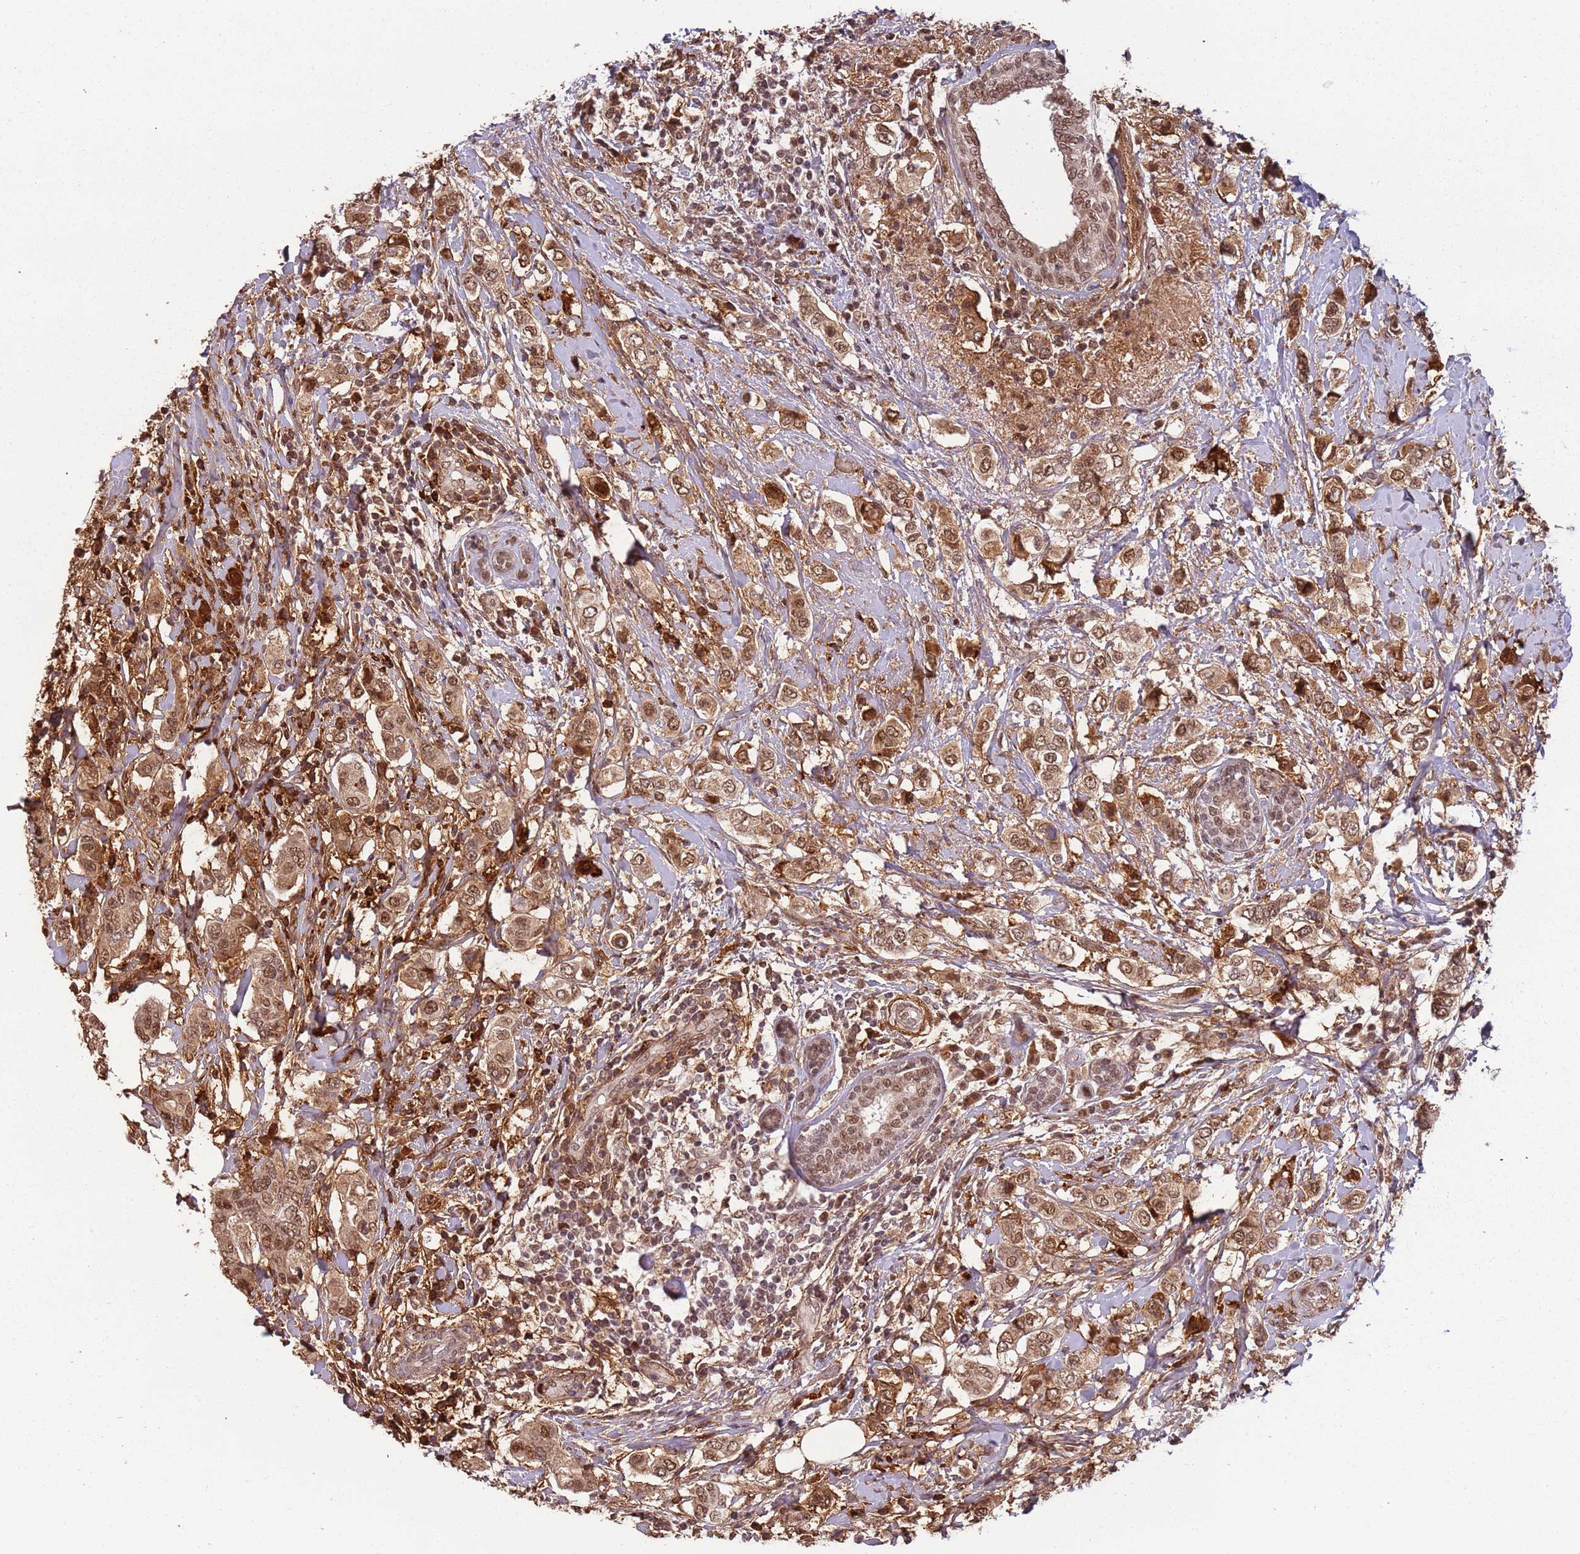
{"staining": {"intensity": "moderate", "quantity": ">75%", "location": "nuclear"}, "tissue": "breast cancer", "cell_type": "Tumor cells", "image_type": "cancer", "snomed": [{"axis": "morphology", "description": "Lobular carcinoma"}, {"axis": "topography", "description": "Breast"}], "caption": "A high-resolution histopathology image shows immunohistochemistry (IHC) staining of breast cancer, which reveals moderate nuclear expression in about >75% of tumor cells.", "gene": "POLR3H", "patient": {"sex": "female", "age": 51}}